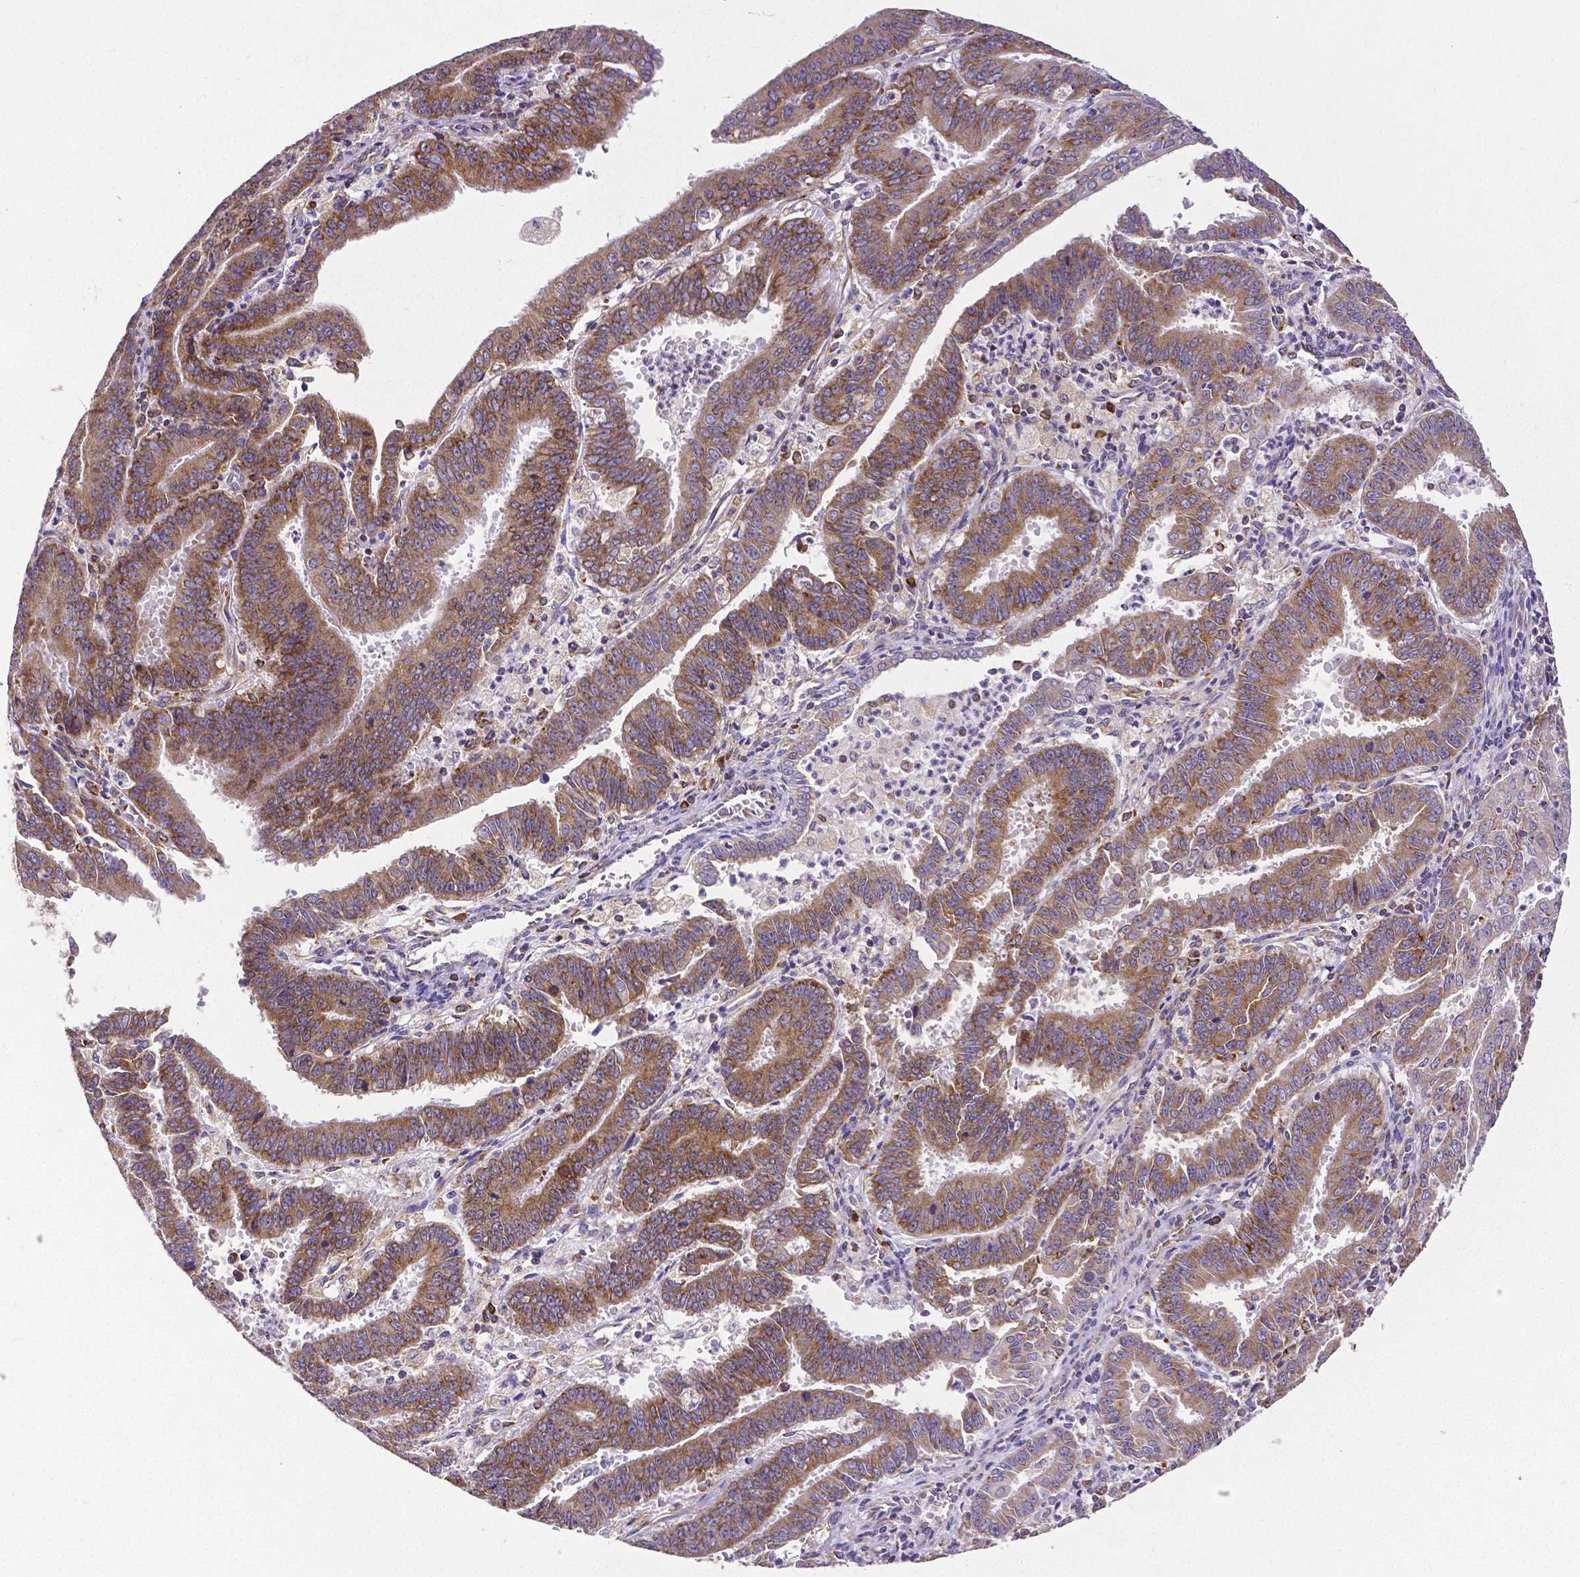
{"staining": {"intensity": "moderate", "quantity": ">75%", "location": "cytoplasmic/membranous"}, "tissue": "endometrial cancer", "cell_type": "Tumor cells", "image_type": "cancer", "snomed": [{"axis": "morphology", "description": "Adenocarcinoma, NOS"}, {"axis": "topography", "description": "Endometrium"}], "caption": "Protein analysis of endometrial cancer (adenocarcinoma) tissue shows moderate cytoplasmic/membranous expression in approximately >75% of tumor cells.", "gene": "MTDH", "patient": {"sex": "female", "age": 73}}